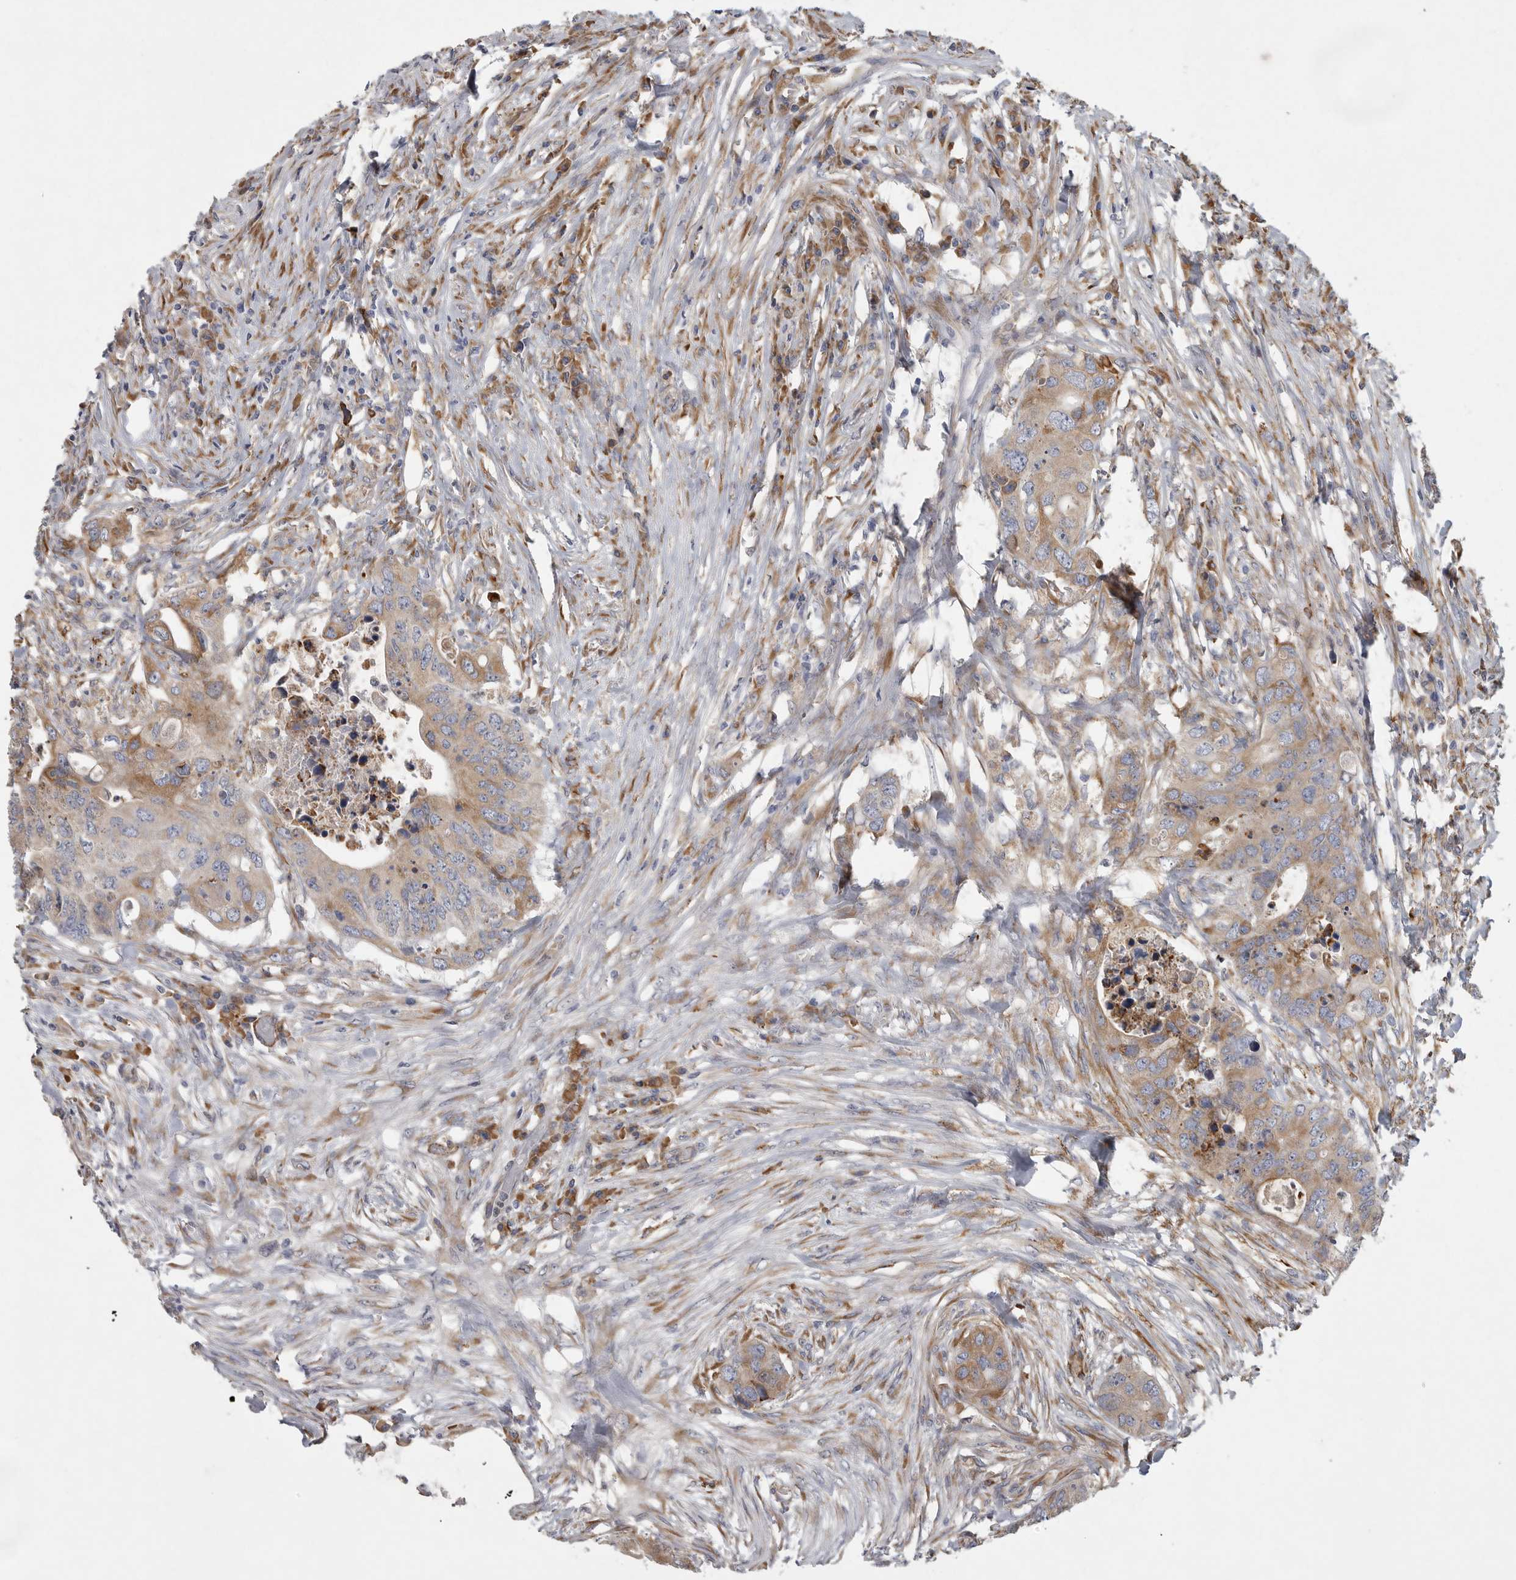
{"staining": {"intensity": "moderate", "quantity": "25%-75%", "location": "cytoplasmic/membranous"}, "tissue": "colorectal cancer", "cell_type": "Tumor cells", "image_type": "cancer", "snomed": [{"axis": "morphology", "description": "Adenocarcinoma, NOS"}, {"axis": "topography", "description": "Colon"}], "caption": "IHC photomicrograph of human colorectal adenocarcinoma stained for a protein (brown), which demonstrates medium levels of moderate cytoplasmic/membranous positivity in approximately 25%-75% of tumor cells.", "gene": "MINPP1", "patient": {"sex": "male", "age": 71}}